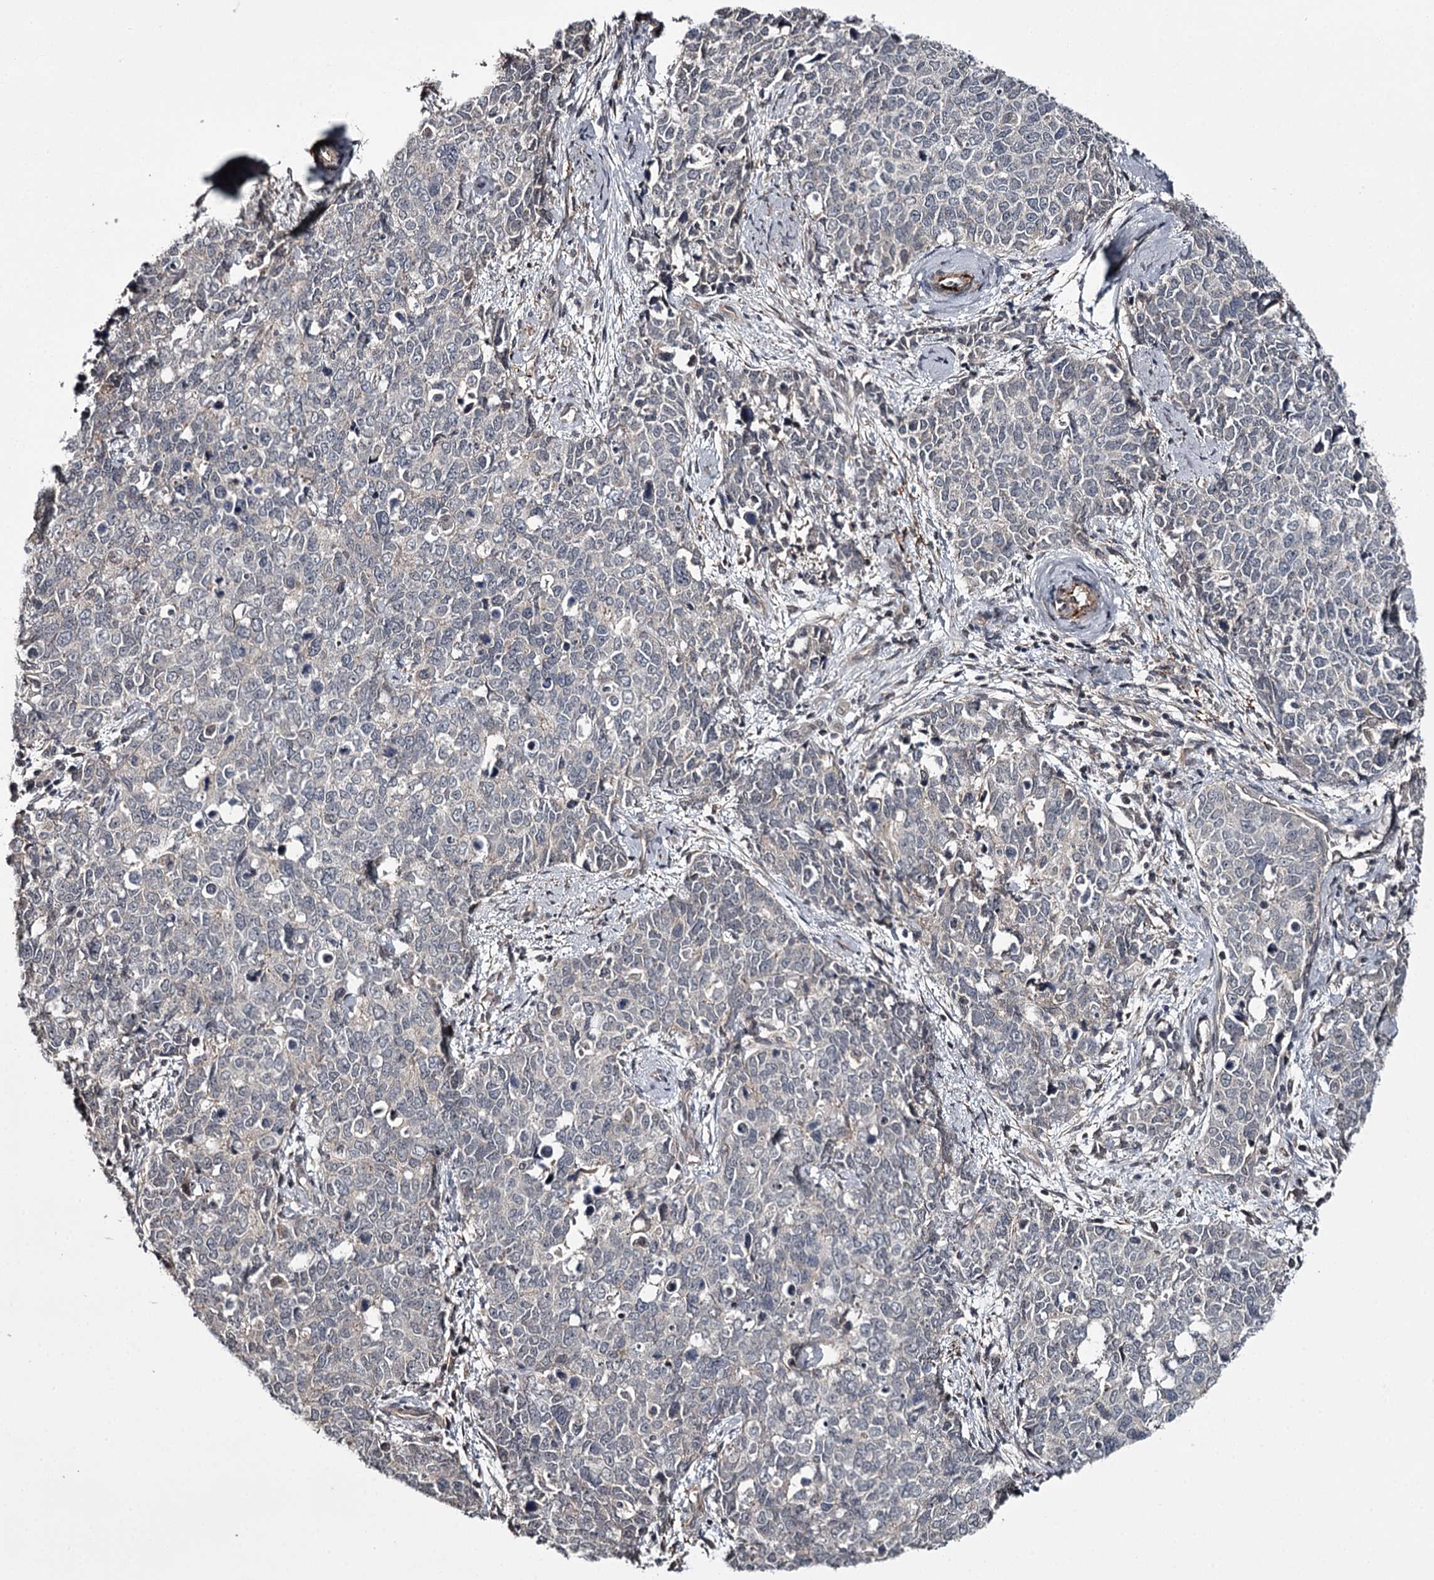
{"staining": {"intensity": "negative", "quantity": "none", "location": "none"}, "tissue": "cervical cancer", "cell_type": "Tumor cells", "image_type": "cancer", "snomed": [{"axis": "morphology", "description": "Squamous cell carcinoma, NOS"}, {"axis": "topography", "description": "Cervix"}], "caption": "The photomicrograph exhibits no staining of tumor cells in cervical cancer (squamous cell carcinoma). The staining was performed using DAB (3,3'-diaminobenzidine) to visualize the protein expression in brown, while the nuclei were stained in blue with hematoxylin (Magnification: 20x).", "gene": "CWF19L2", "patient": {"sex": "female", "age": 63}}